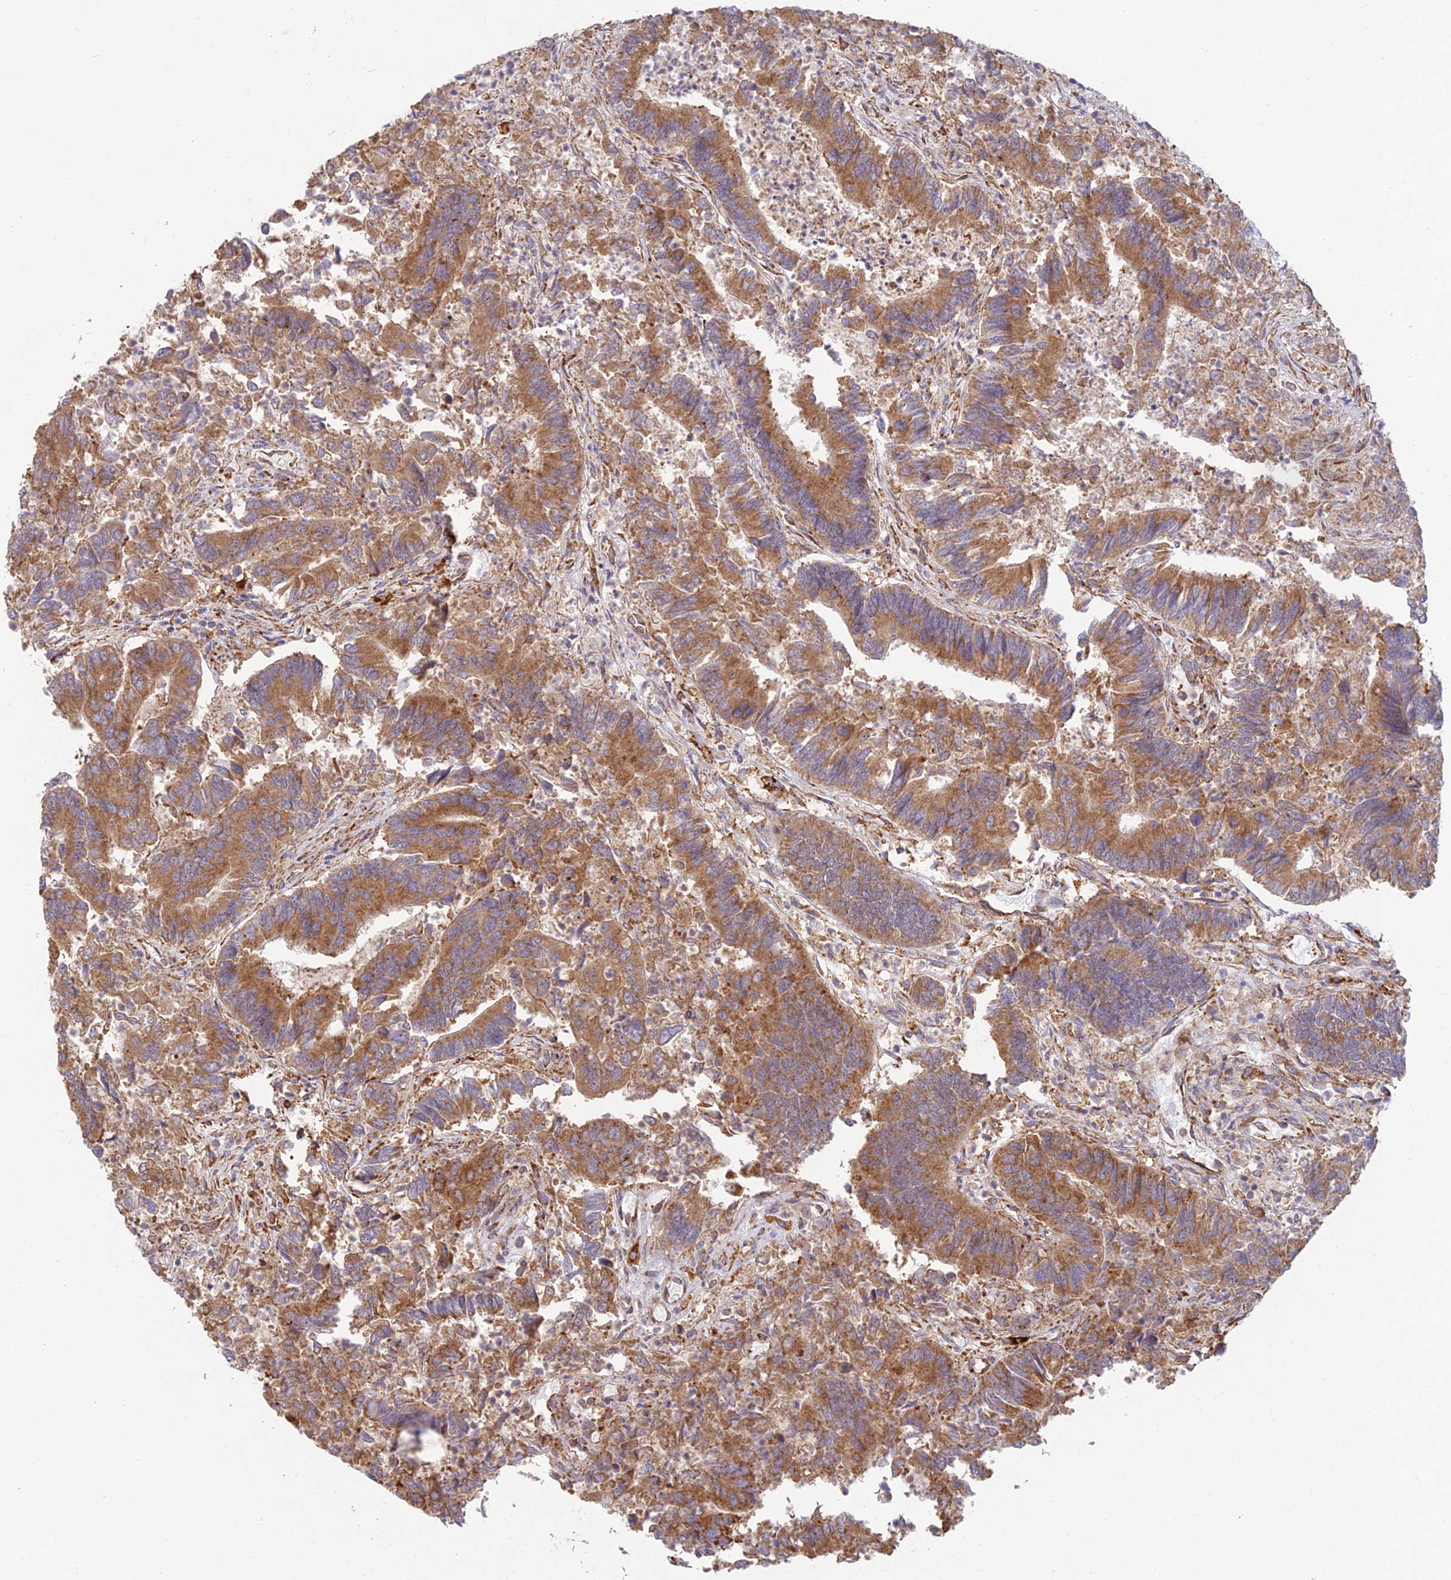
{"staining": {"intensity": "moderate", "quantity": ">75%", "location": "cytoplasmic/membranous"}, "tissue": "colorectal cancer", "cell_type": "Tumor cells", "image_type": "cancer", "snomed": [{"axis": "morphology", "description": "Adenocarcinoma, NOS"}, {"axis": "topography", "description": "Colon"}], "caption": "The micrograph shows a brown stain indicating the presence of a protein in the cytoplasmic/membranous of tumor cells in colorectal cancer.", "gene": "NXNL2", "patient": {"sex": "female", "age": 67}}